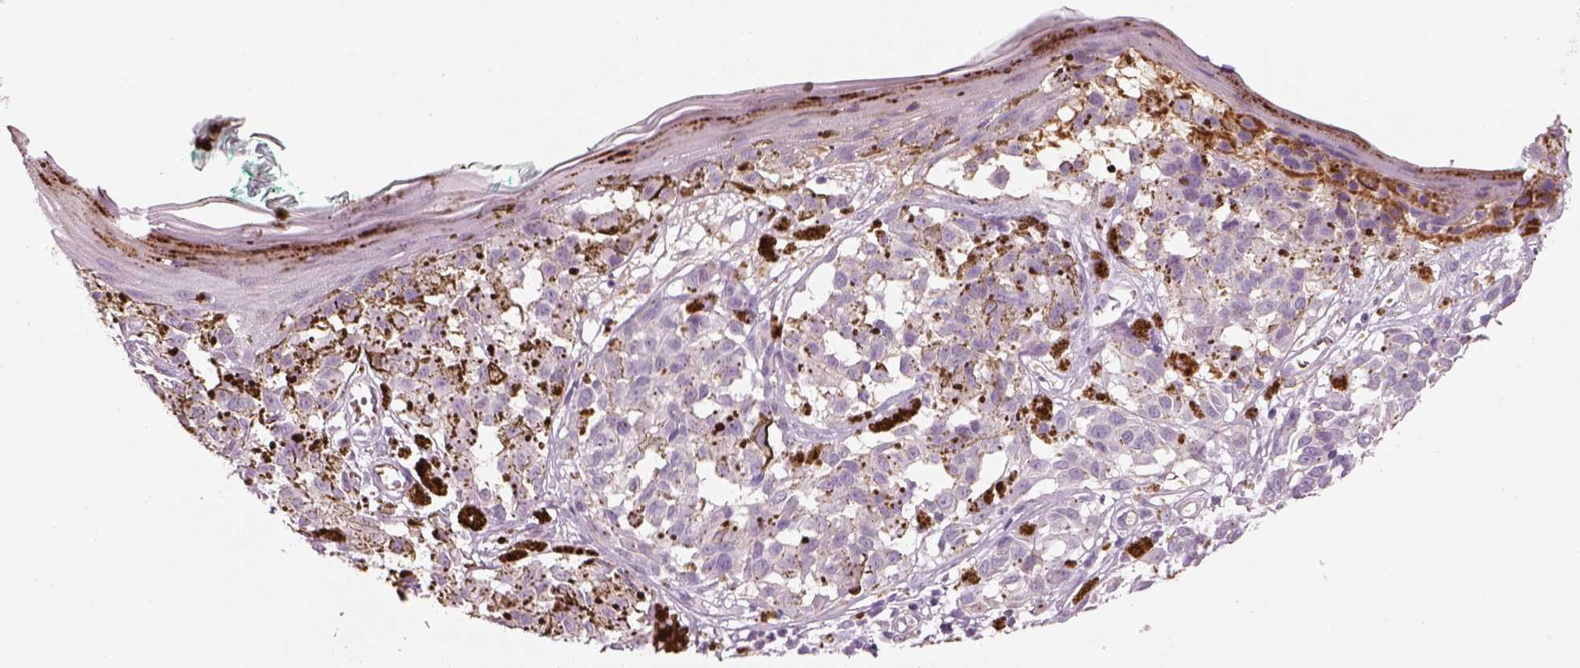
{"staining": {"intensity": "negative", "quantity": "none", "location": "none"}, "tissue": "melanoma", "cell_type": "Tumor cells", "image_type": "cancer", "snomed": [{"axis": "morphology", "description": "Malignant melanoma, NOS"}, {"axis": "topography", "description": "Skin"}], "caption": "Protein analysis of melanoma exhibits no significant positivity in tumor cells.", "gene": "PABPC1L2B", "patient": {"sex": "female", "age": 38}}